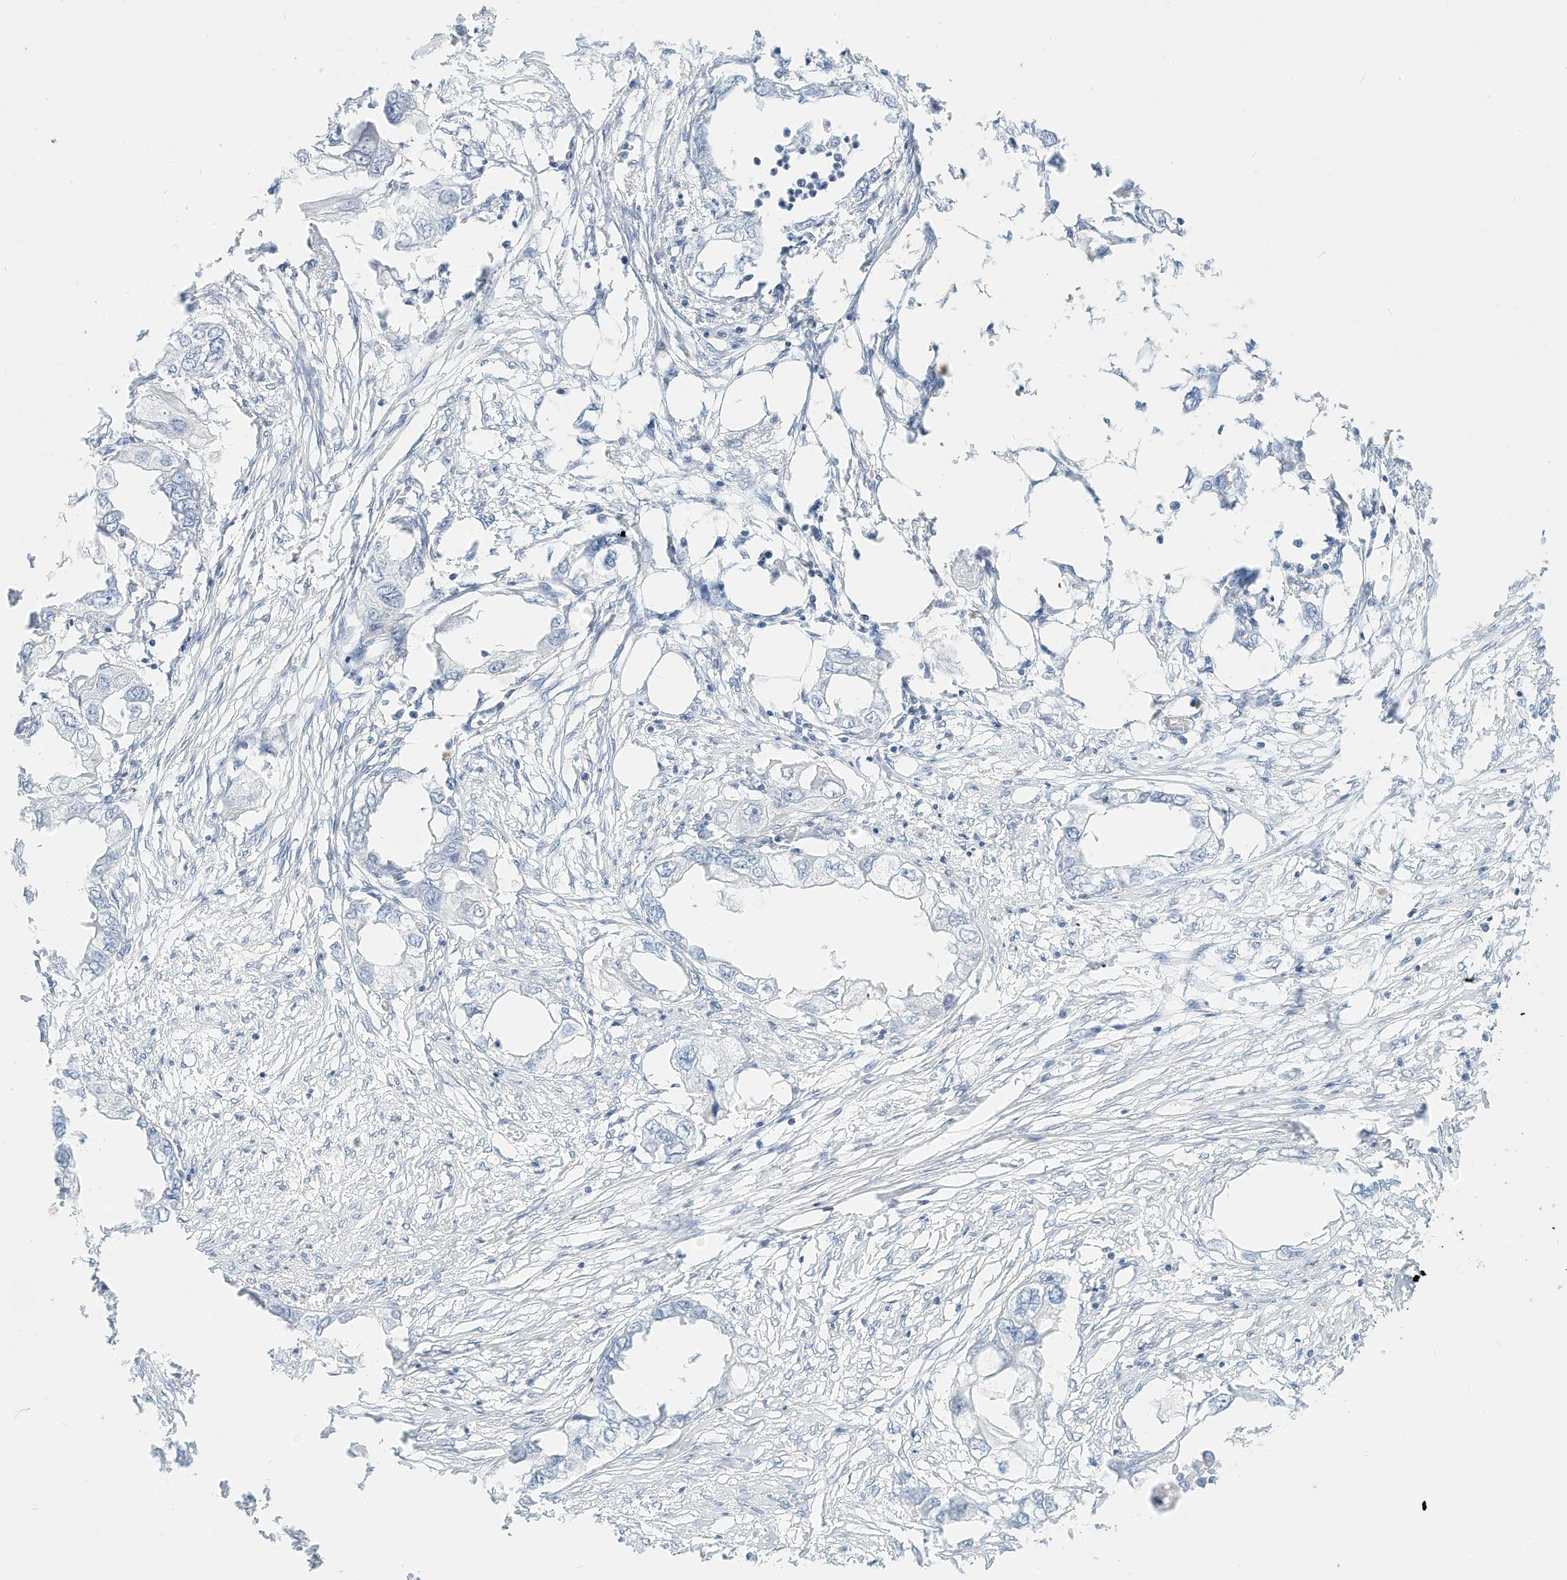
{"staining": {"intensity": "negative", "quantity": "none", "location": "none"}, "tissue": "endometrial cancer", "cell_type": "Tumor cells", "image_type": "cancer", "snomed": [{"axis": "morphology", "description": "Adenocarcinoma, NOS"}, {"axis": "morphology", "description": "Adenocarcinoma, metastatic, NOS"}, {"axis": "topography", "description": "Adipose tissue"}, {"axis": "topography", "description": "Endometrium"}], "caption": "There is no significant positivity in tumor cells of endometrial cancer (adenocarcinoma).", "gene": "SPOCD1", "patient": {"sex": "female", "age": 67}}